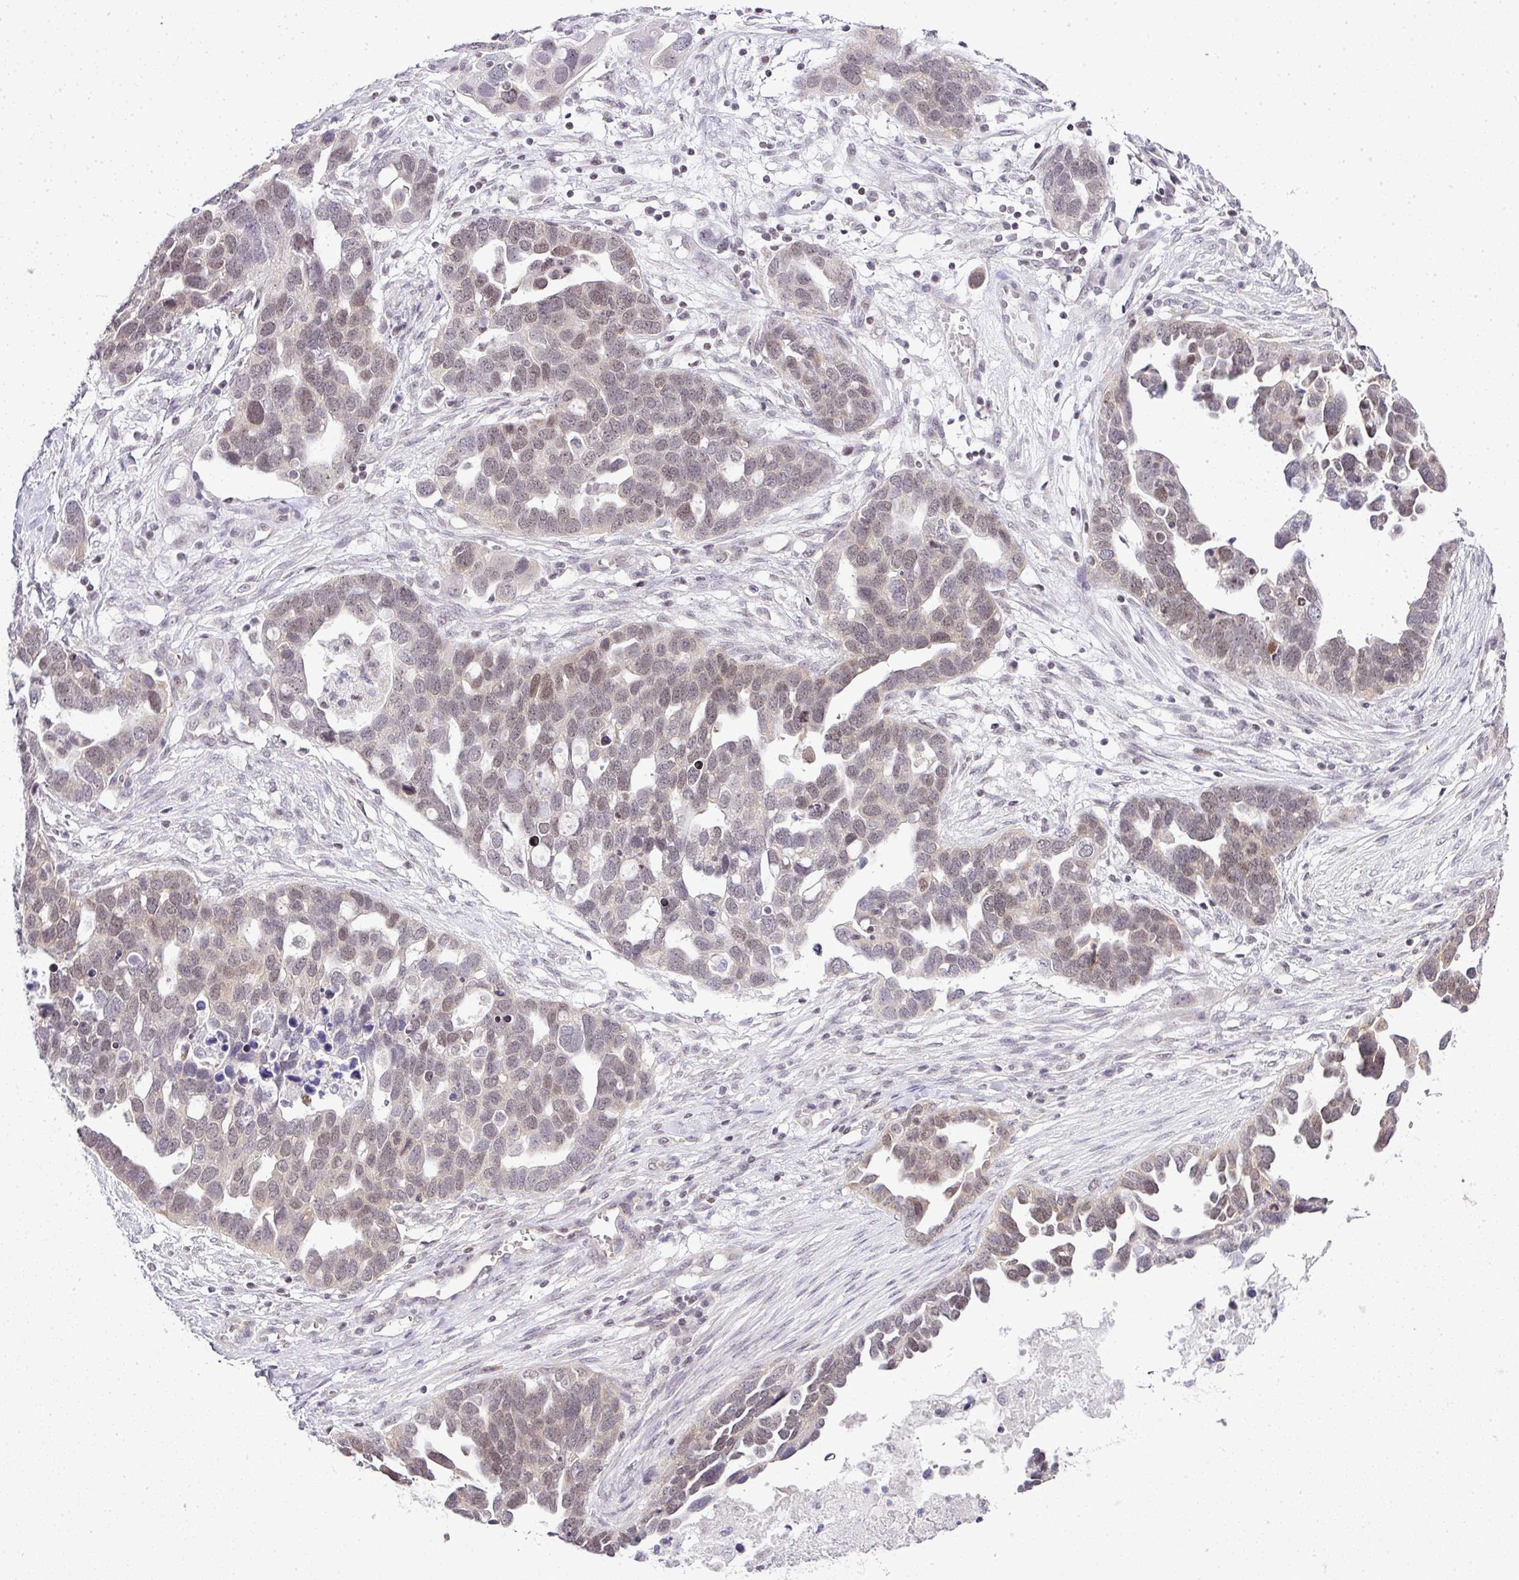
{"staining": {"intensity": "weak", "quantity": "25%-75%", "location": "nuclear"}, "tissue": "ovarian cancer", "cell_type": "Tumor cells", "image_type": "cancer", "snomed": [{"axis": "morphology", "description": "Cystadenocarcinoma, serous, NOS"}, {"axis": "topography", "description": "Ovary"}], "caption": "An IHC image of tumor tissue is shown. Protein staining in brown shows weak nuclear positivity in ovarian cancer within tumor cells.", "gene": "FAM32A", "patient": {"sex": "female", "age": 54}}